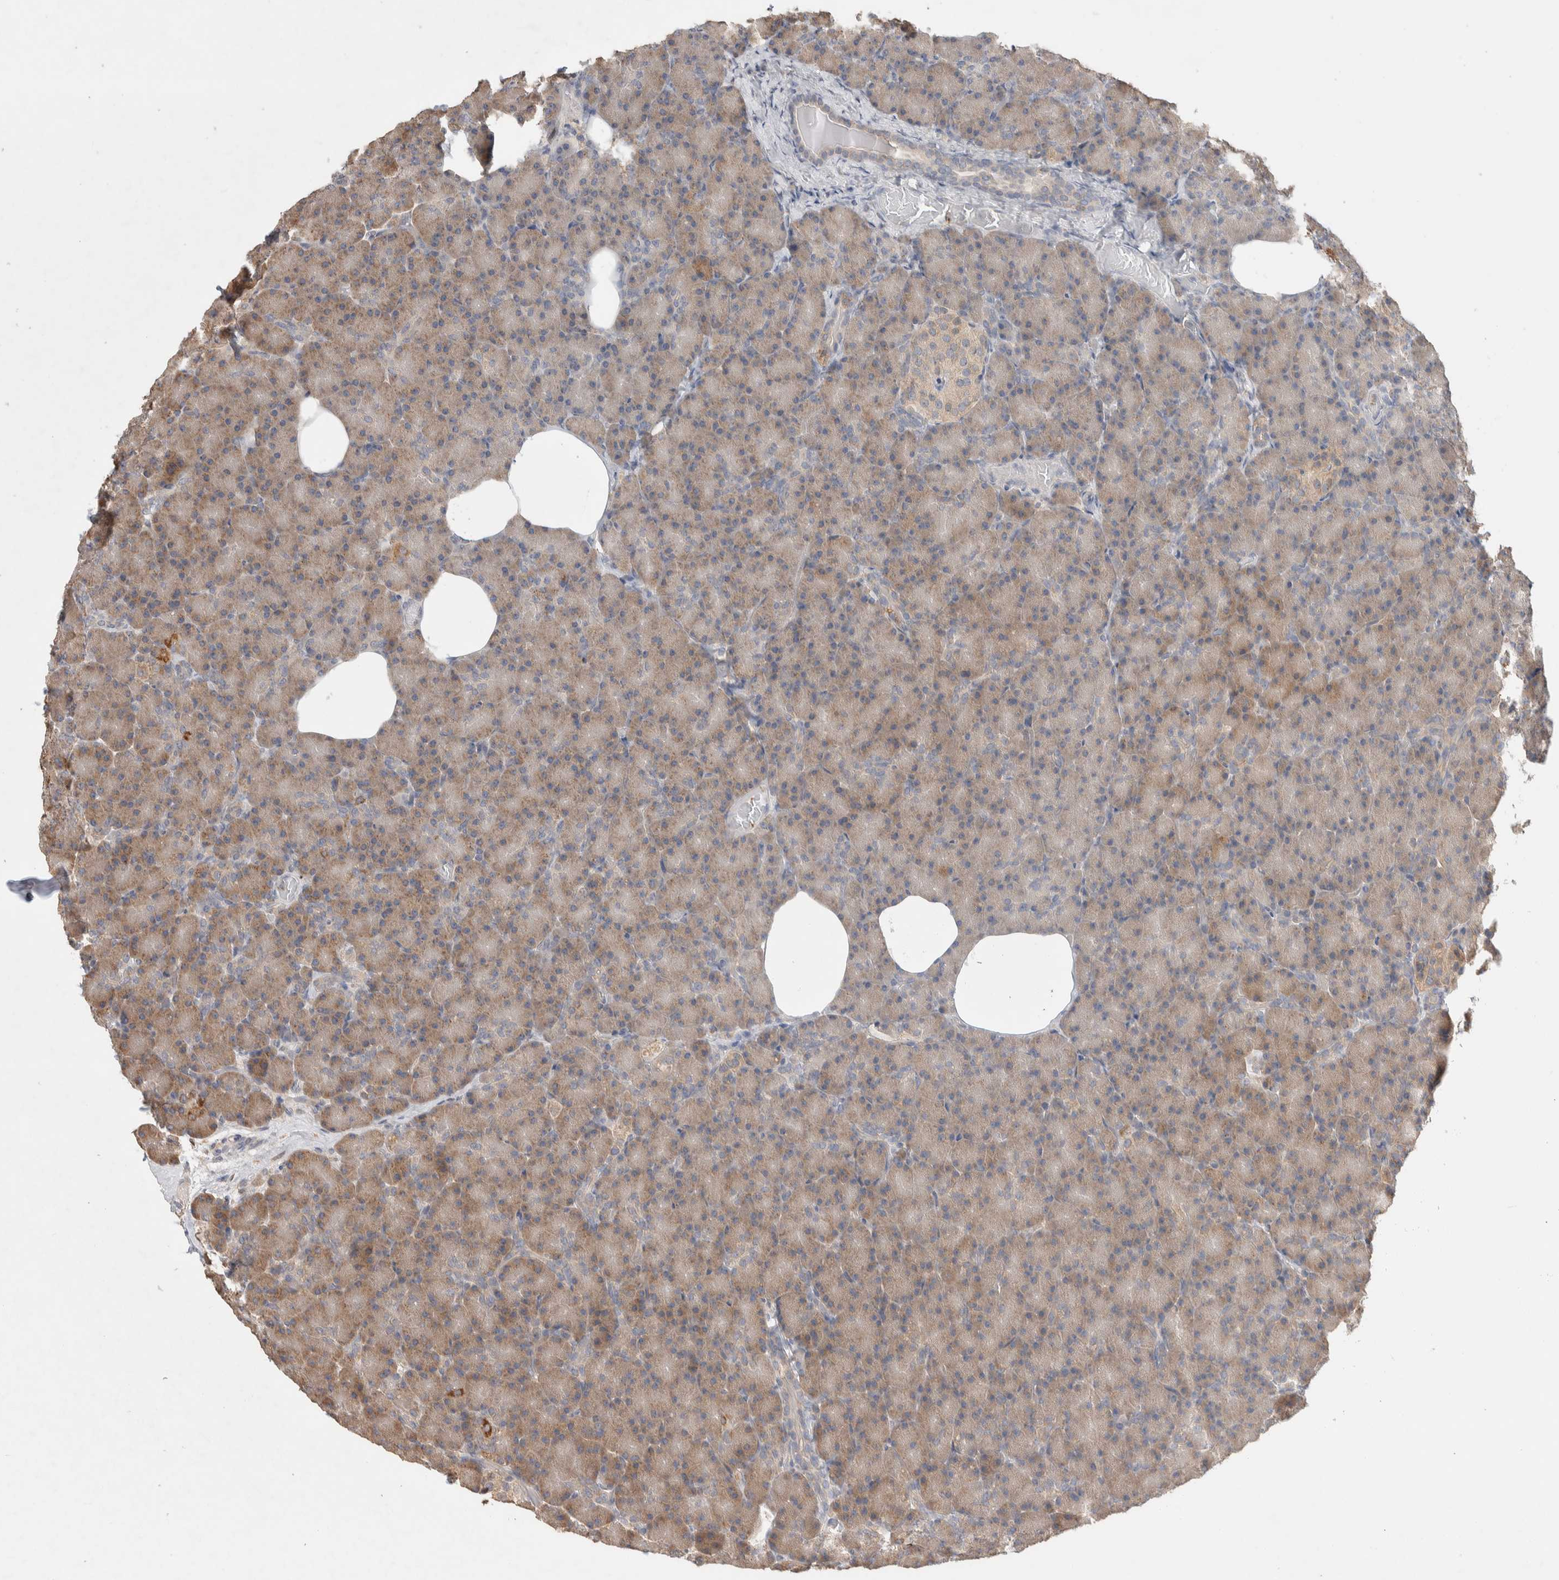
{"staining": {"intensity": "moderate", "quantity": "25%-75%", "location": "cytoplasmic/membranous"}, "tissue": "pancreas", "cell_type": "Exocrine glandular cells", "image_type": "normal", "snomed": [{"axis": "morphology", "description": "Normal tissue, NOS"}, {"axis": "topography", "description": "Pancreas"}], "caption": "This image shows immunohistochemistry (IHC) staining of normal pancreas, with medium moderate cytoplasmic/membranous positivity in about 25%-75% of exocrine glandular cells.", "gene": "DEPTOR", "patient": {"sex": "female", "age": 43}}